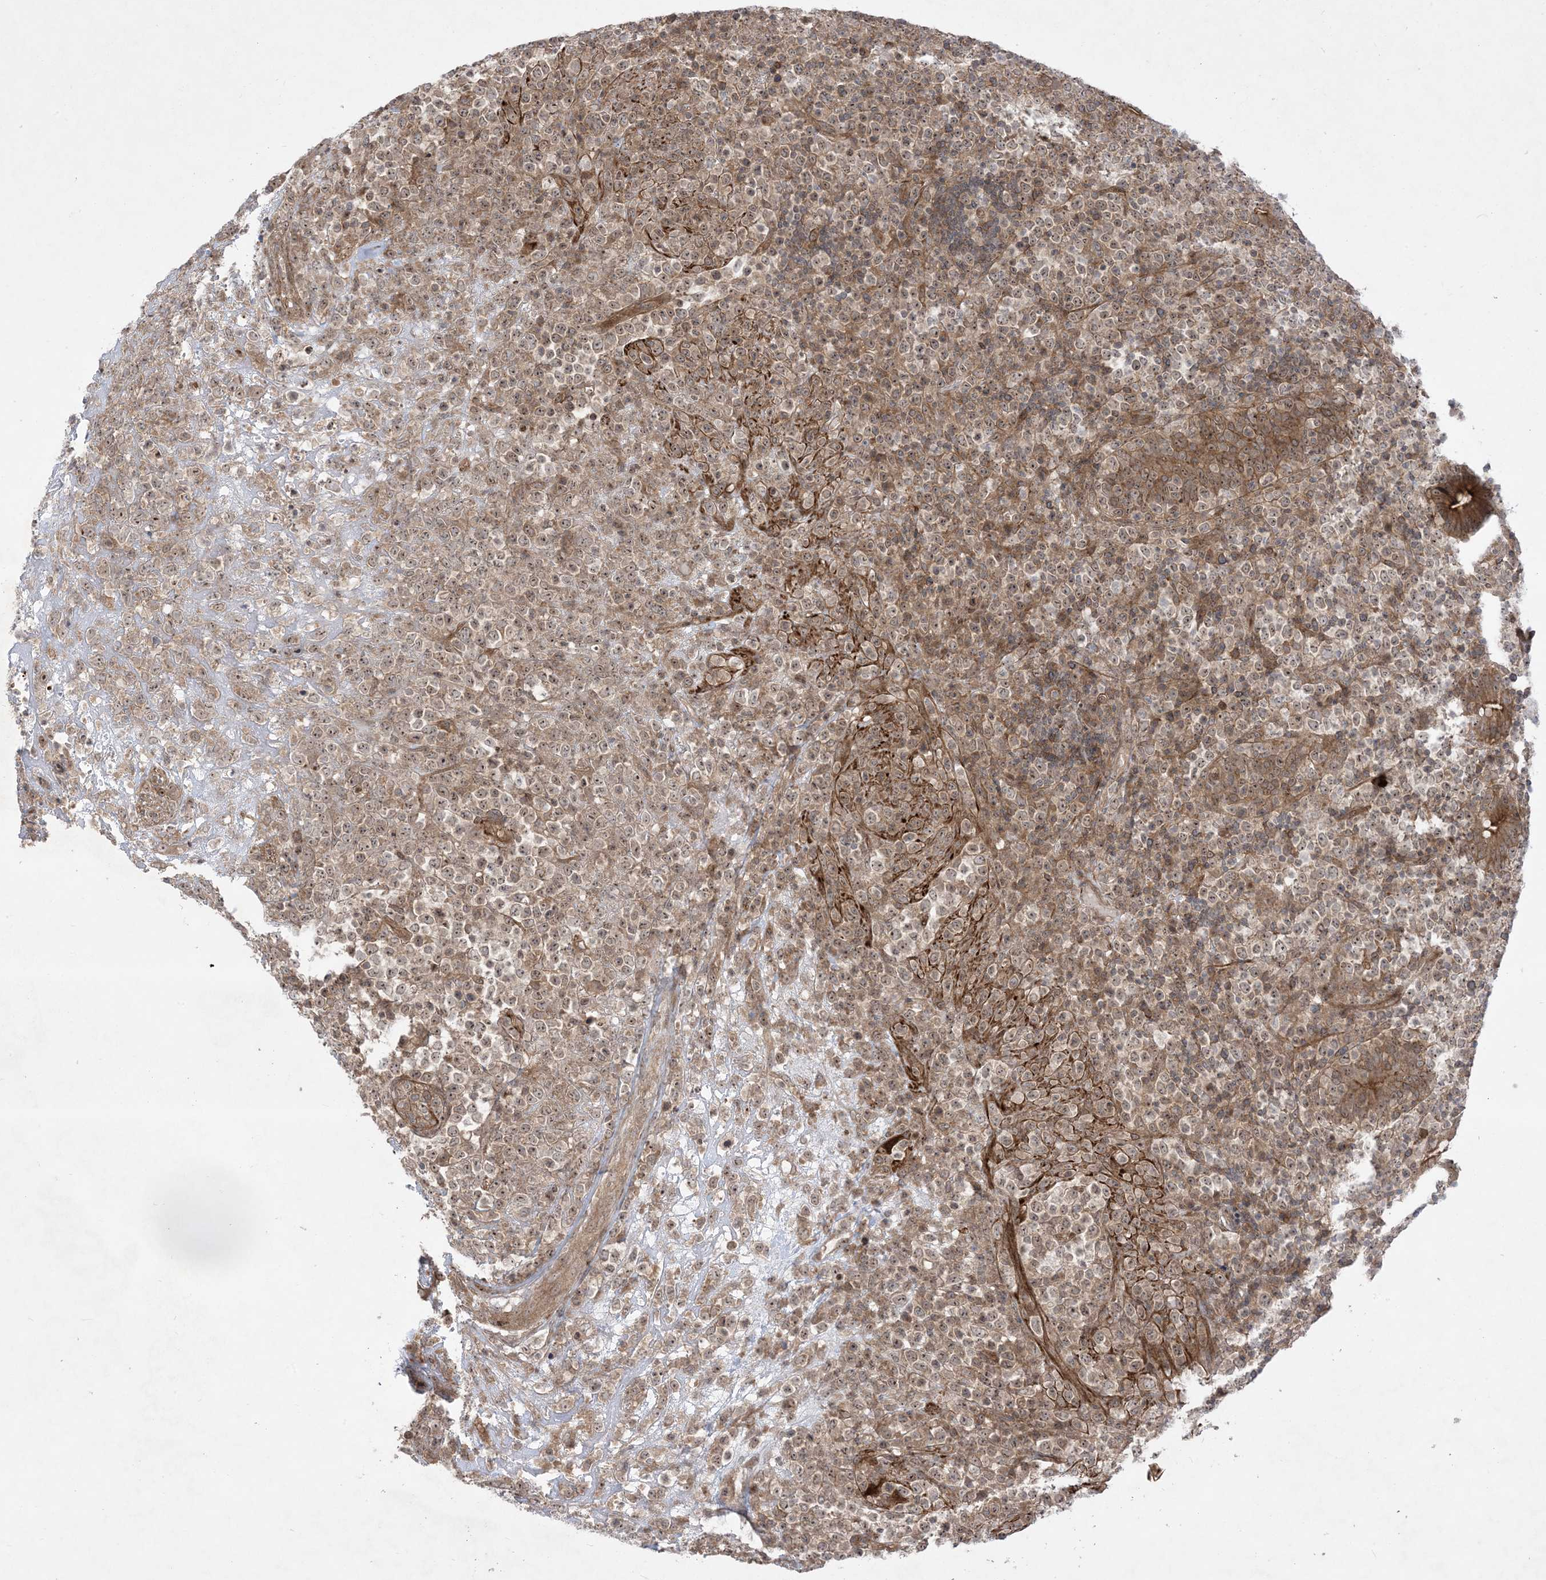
{"staining": {"intensity": "weak", "quantity": ">75%", "location": "cytoplasmic/membranous,nuclear"}, "tissue": "lymphoma", "cell_type": "Tumor cells", "image_type": "cancer", "snomed": [{"axis": "morphology", "description": "Malignant lymphoma, non-Hodgkin's type, High grade"}, {"axis": "topography", "description": "Colon"}], "caption": "The immunohistochemical stain labels weak cytoplasmic/membranous and nuclear expression in tumor cells of lymphoma tissue. The protein is shown in brown color, while the nuclei are stained blue.", "gene": "SOGA3", "patient": {"sex": "female", "age": 53}}